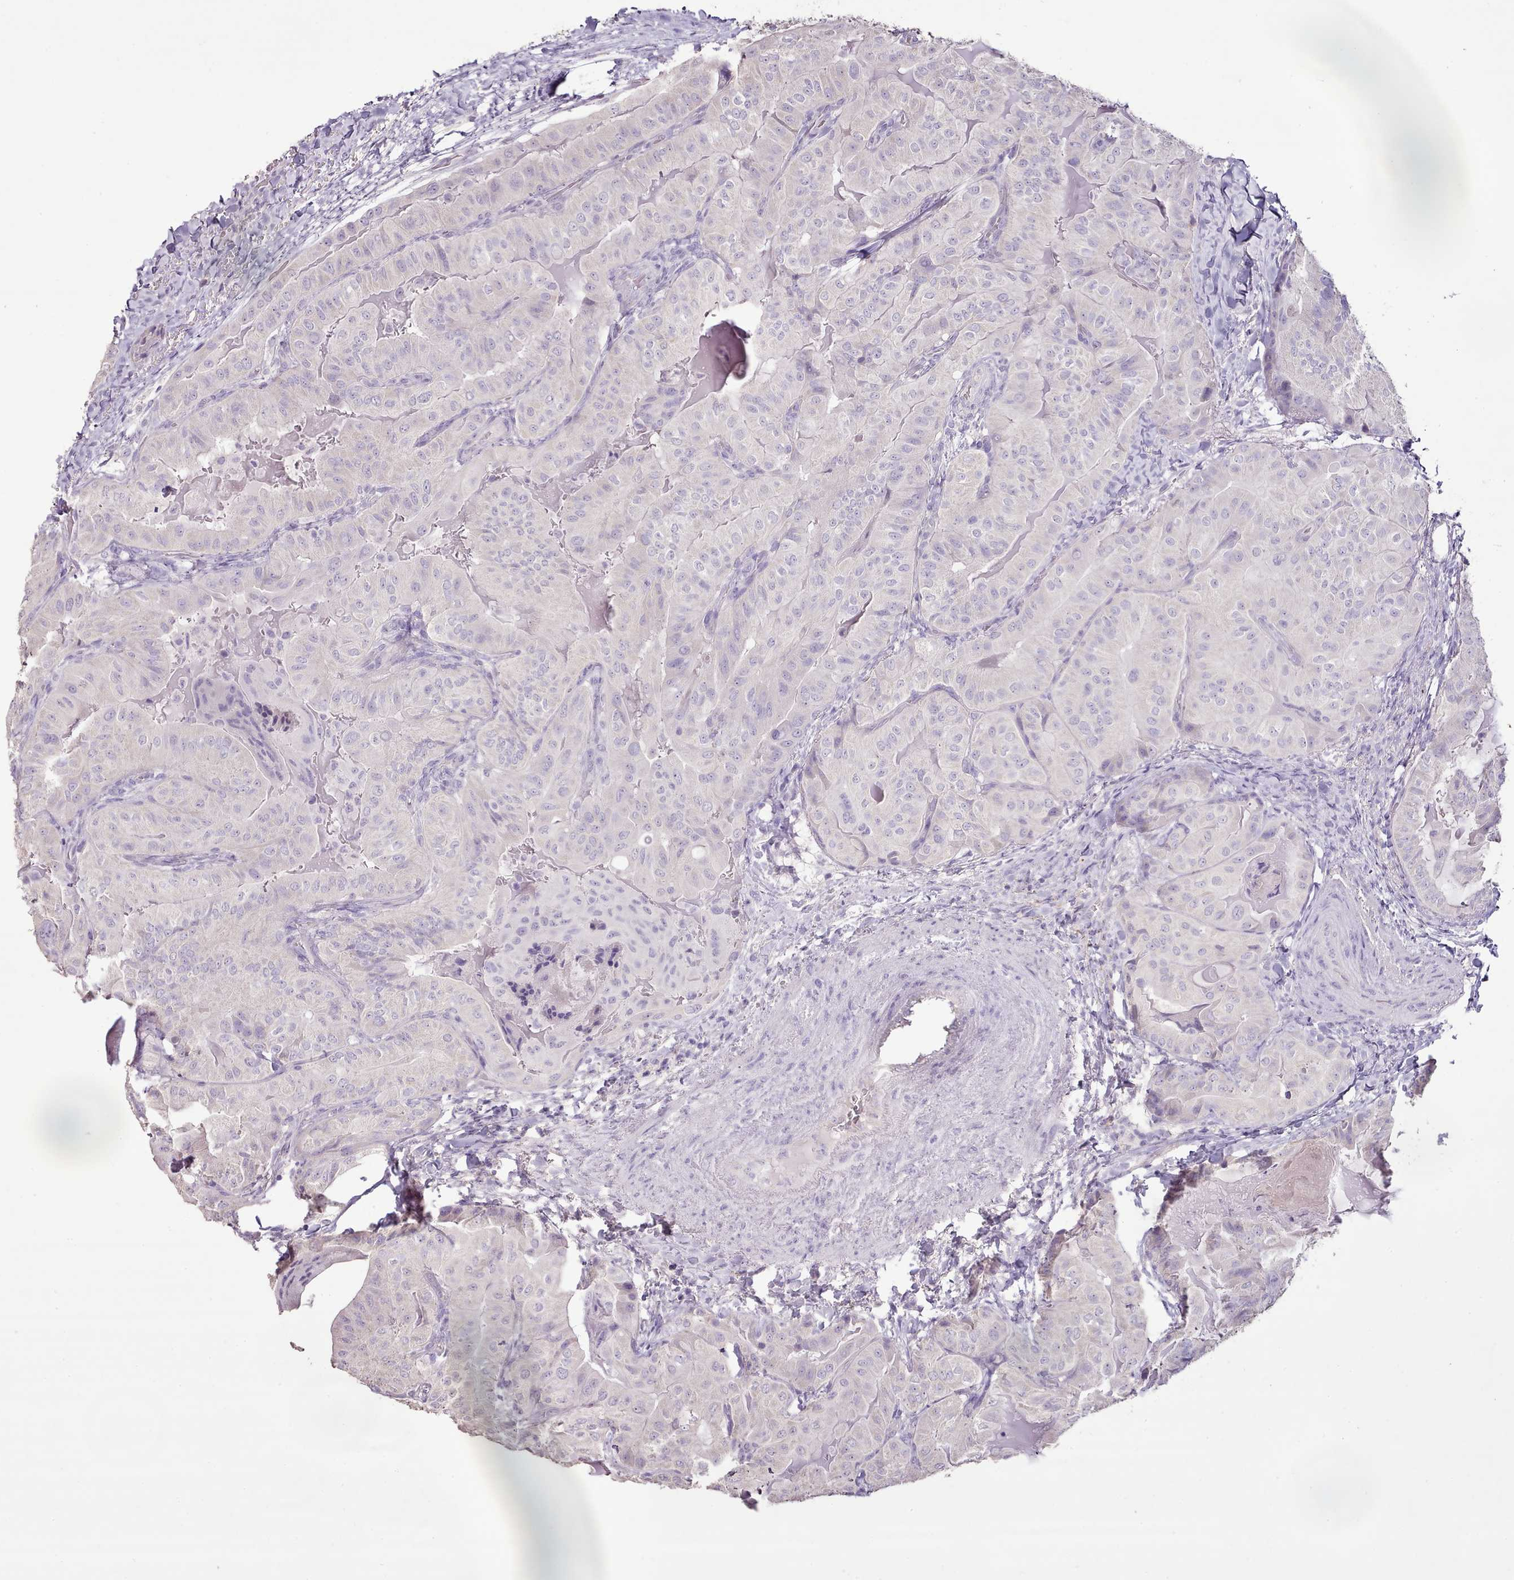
{"staining": {"intensity": "negative", "quantity": "none", "location": "none"}, "tissue": "thyroid cancer", "cell_type": "Tumor cells", "image_type": "cancer", "snomed": [{"axis": "morphology", "description": "Papillary adenocarcinoma, NOS"}, {"axis": "topography", "description": "Thyroid gland"}], "caption": "Human thyroid papillary adenocarcinoma stained for a protein using IHC reveals no expression in tumor cells.", "gene": "BLOC1S2", "patient": {"sex": "female", "age": 68}}